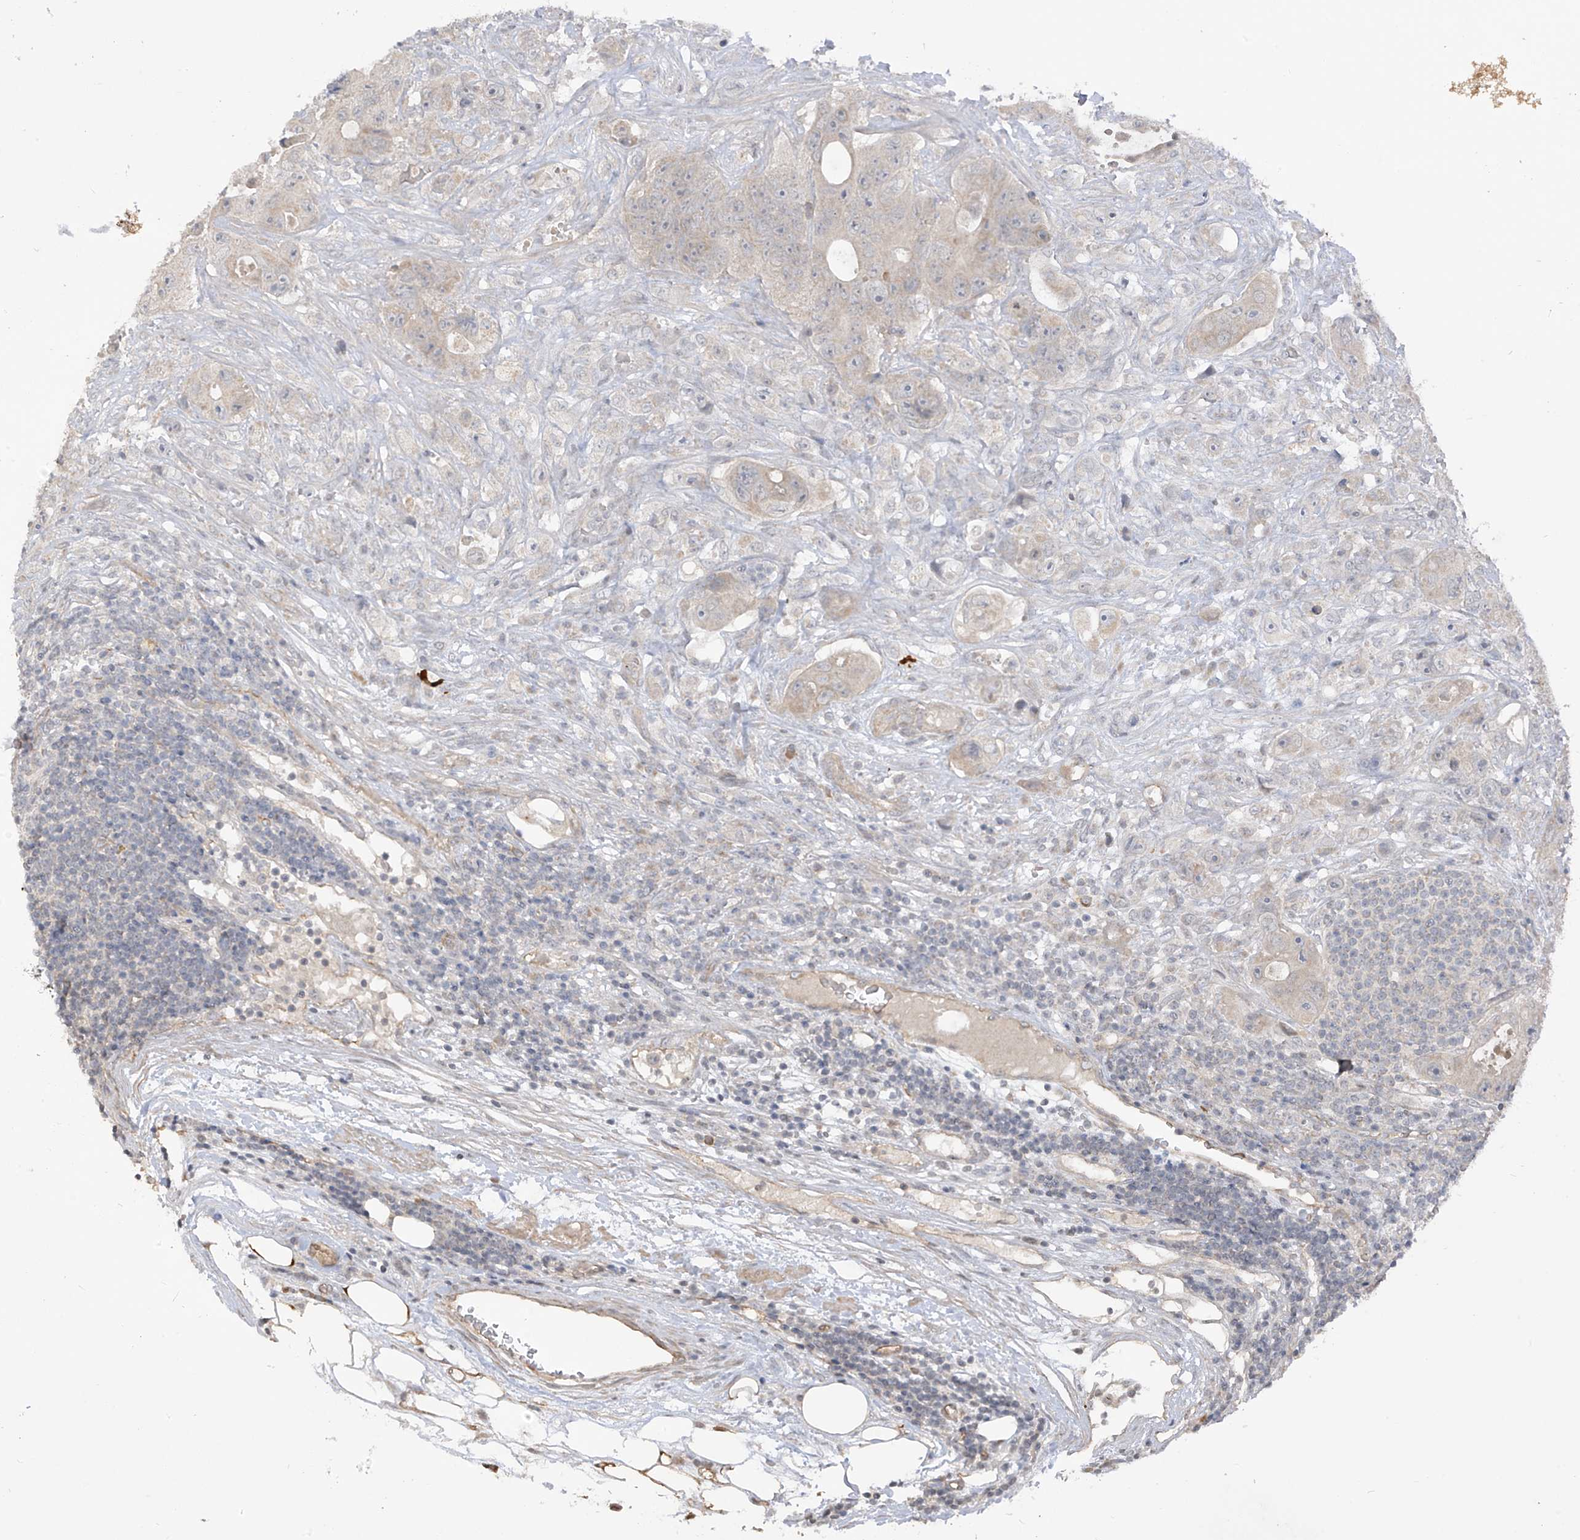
{"staining": {"intensity": "weak", "quantity": ">75%", "location": "cytoplasmic/membranous"}, "tissue": "colorectal cancer", "cell_type": "Tumor cells", "image_type": "cancer", "snomed": [{"axis": "morphology", "description": "Adenocarcinoma, NOS"}, {"axis": "topography", "description": "Colon"}], "caption": "IHC photomicrograph of neoplastic tissue: human adenocarcinoma (colorectal) stained using immunohistochemistry reveals low levels of weak protein expression localized specifically in the cytoplasmic/membranous of tumor cells, appearing as a cytoplasmic/membranous brown color.", "gene": "DGKQ", "patient": {"sex": "female", "age": 46}}